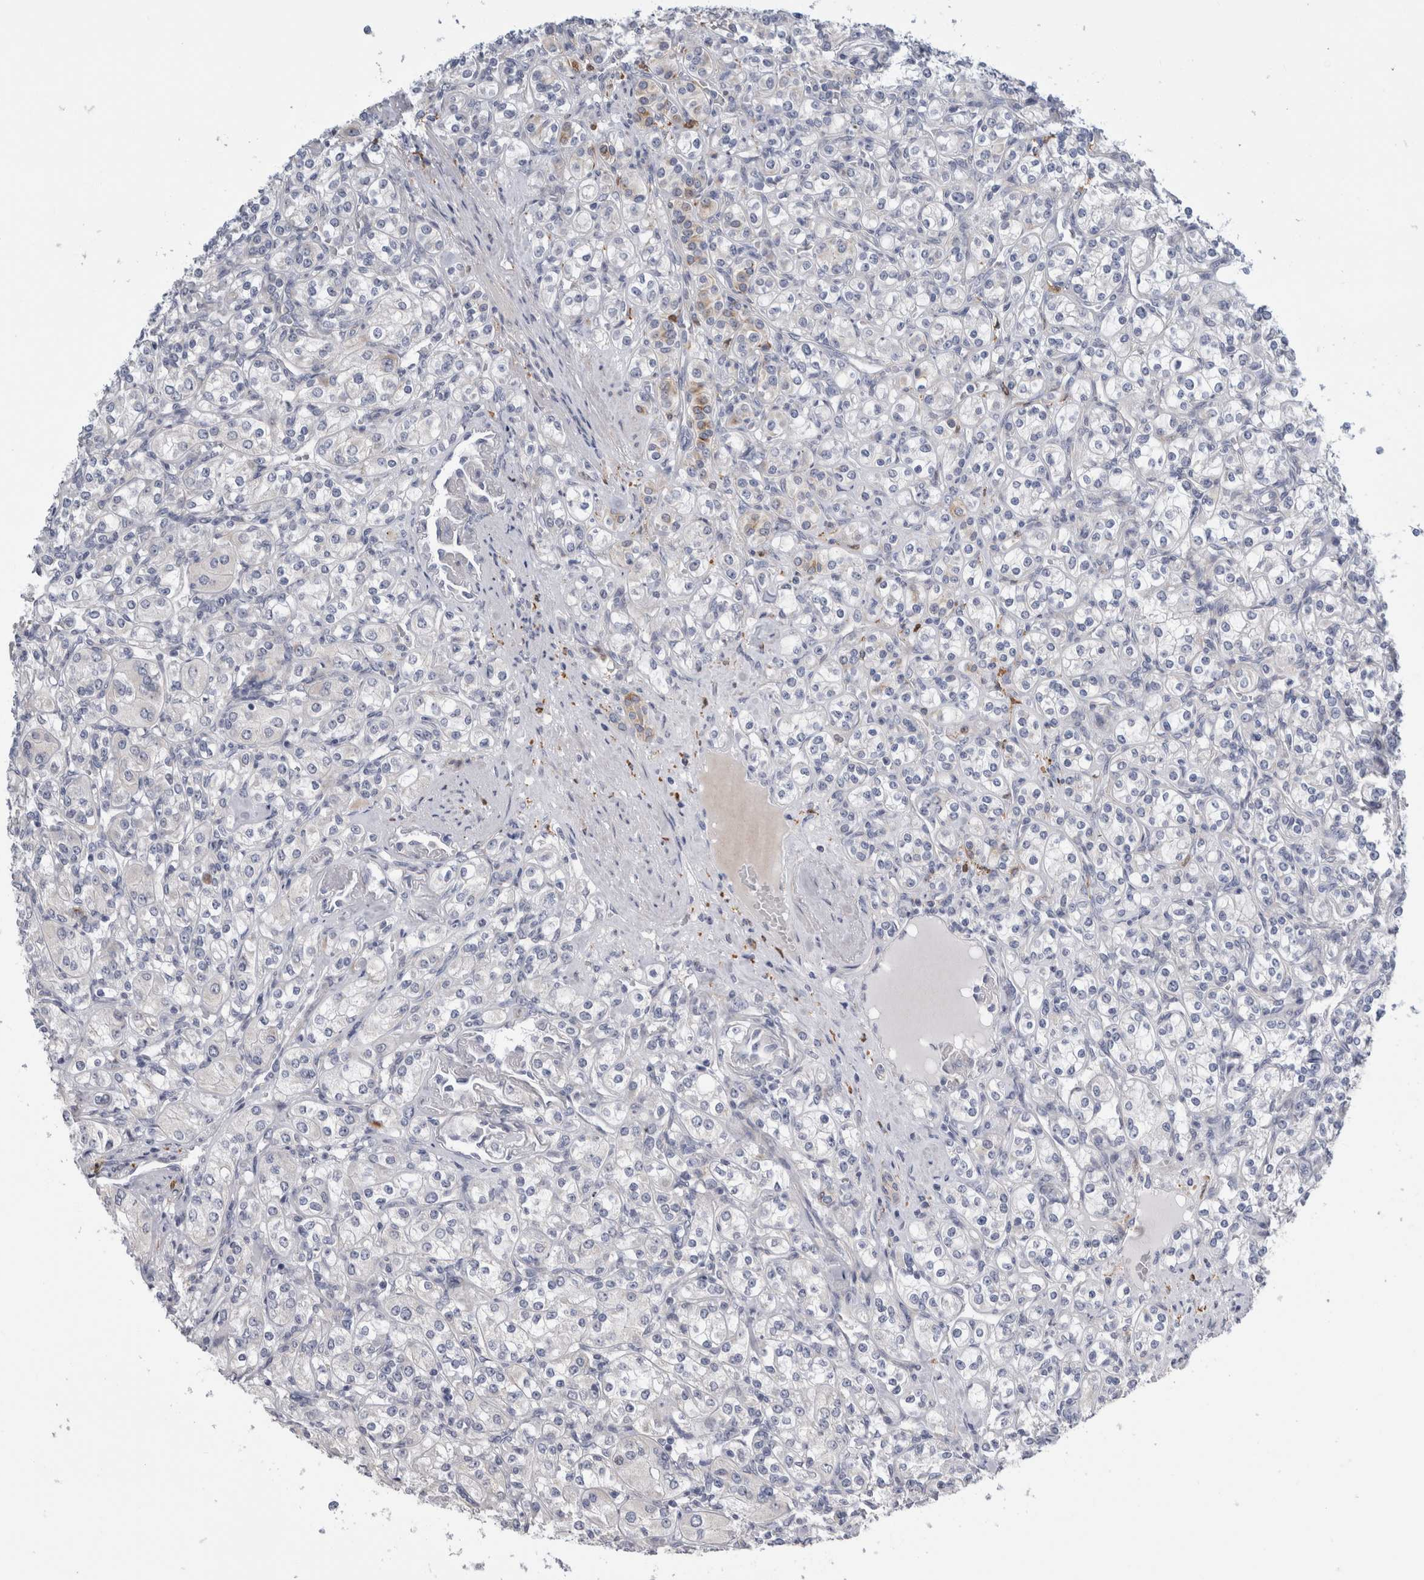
{"staining": {"intensity": "negative", "quantity": "none", "location": "none"}, "tissue": "renal cancer", "cell_type": "Tumor cells", "image_type": "cancer", "snomed": [{"axis": "morphology", "description": "Adenocarcinoma, NOS"}, {"axis": "topography", "description": "Kidney"}], "caption": "The IHC image has no significant positivity in tumor cells of adenocarcinoma (renal) tissue.", "gene": "SLC20A2", "patient": {"sex": "male", "age": 77}}